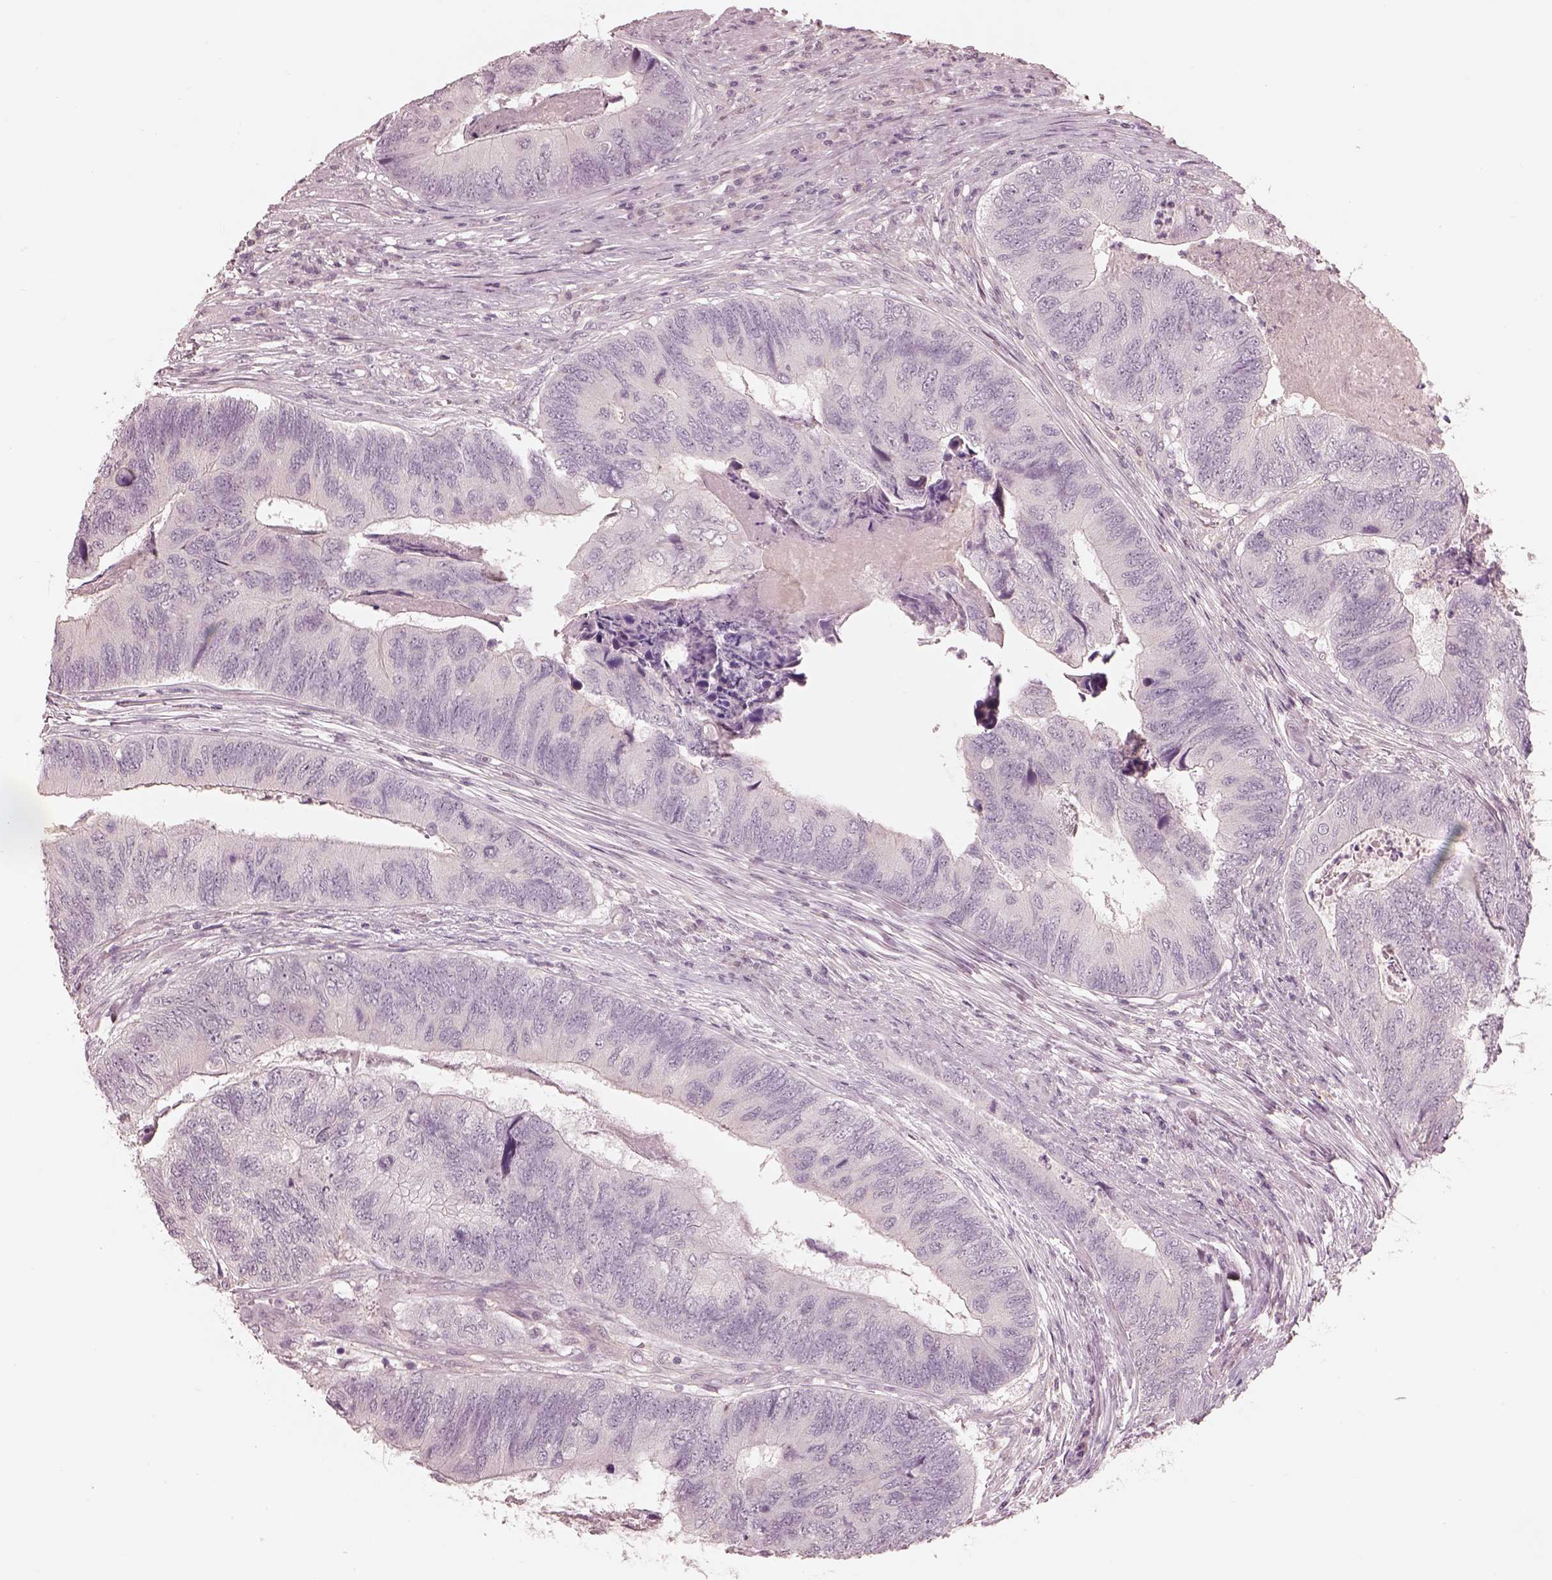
{"staining": {"intensity": "negative", "quantity": "none", "location": "none"}, "tissue": "colorectal cancer", "cell_type": "Tumor cells", "image_type": "cancer", "snomed": [{"axis": "morphology", "description": "Adenocarcinoma, NOS"}, {"axis": "topography", "description": "Colon"}], "caption": "The IHC micrograph has no significant positivity in tumor cells of adenocarcinoma (colorectal) tissue.", "gene": "PRKACG", "patient": {"sex": "female", "age": 67}}